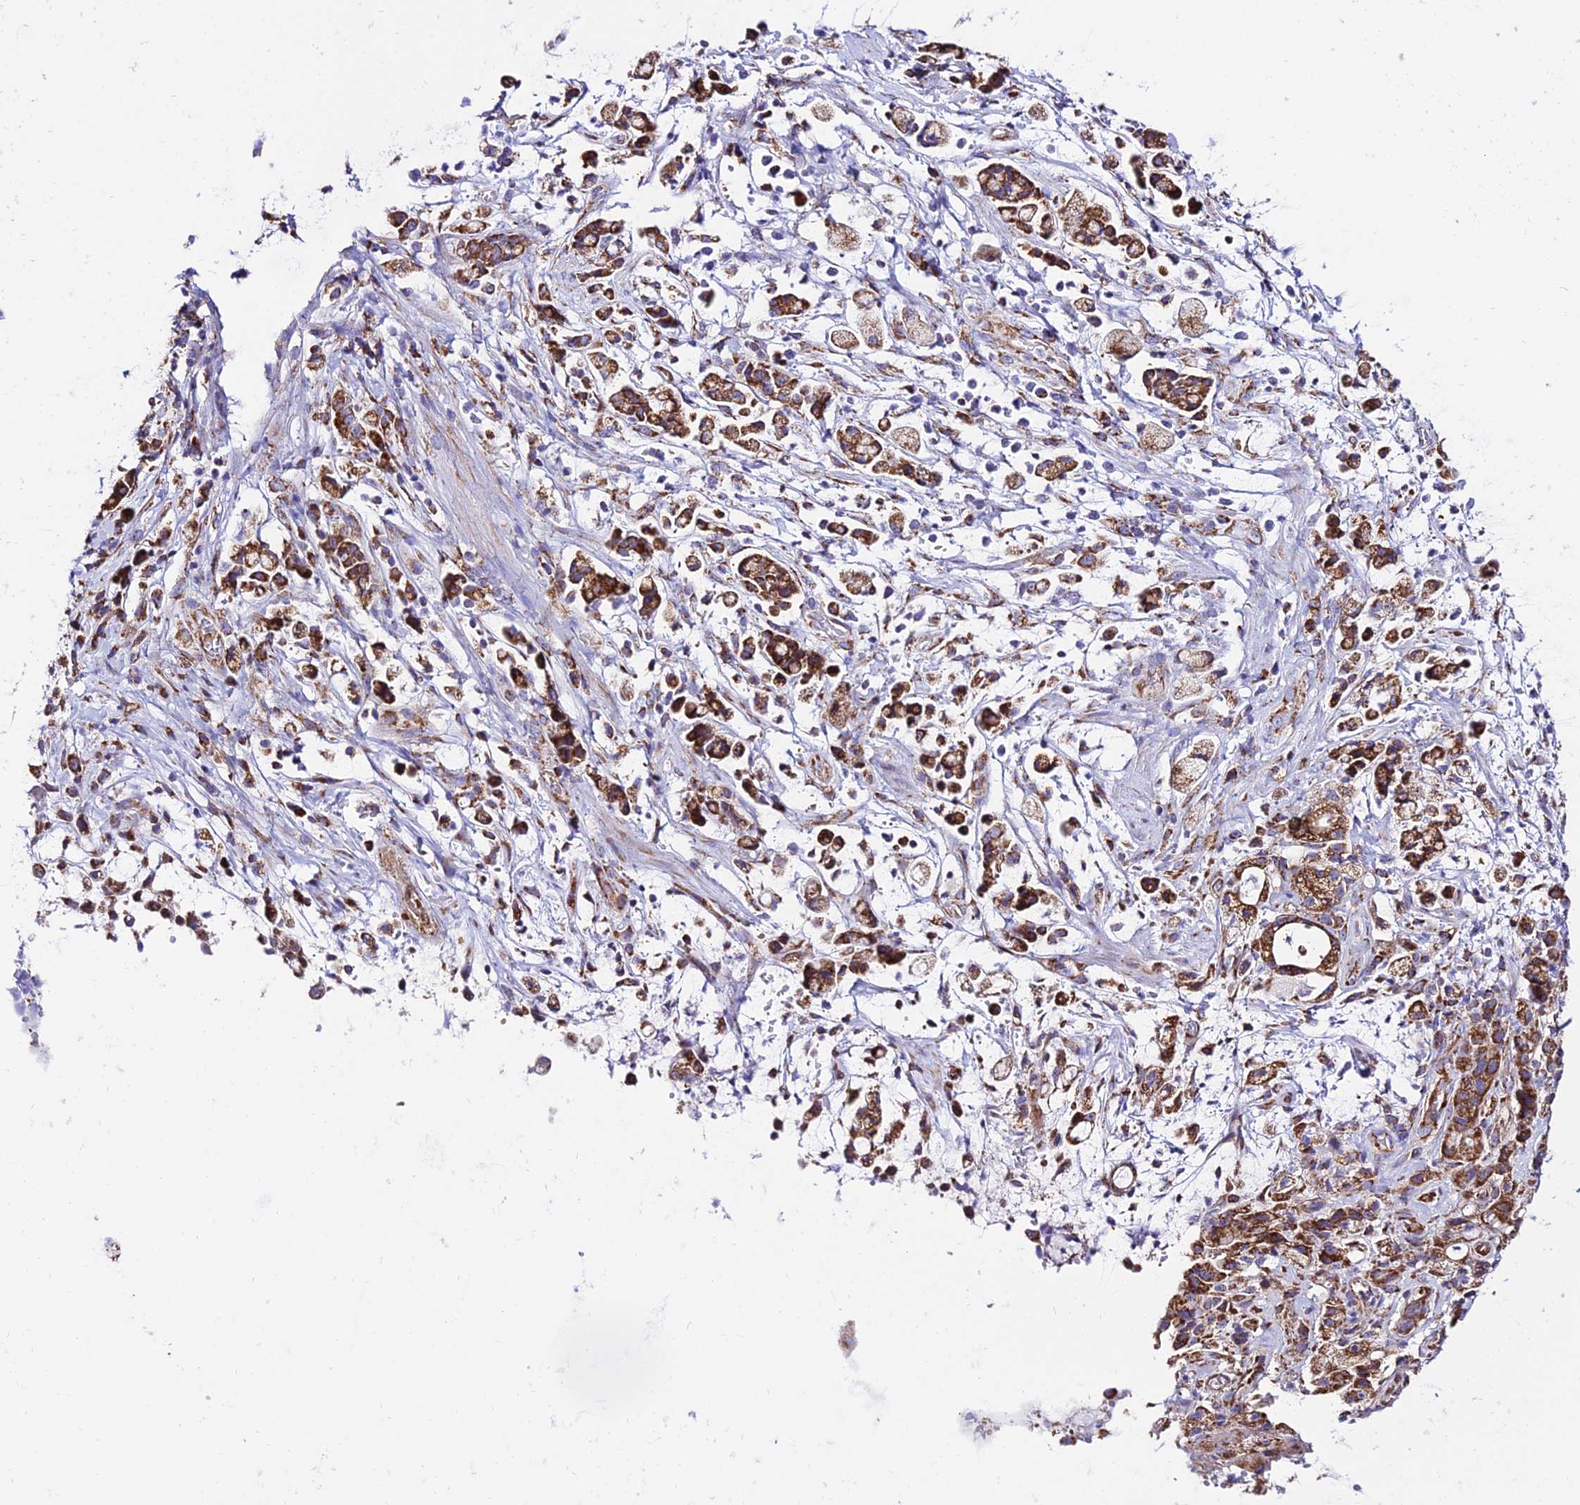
{"staining": {"intensity": "moderate", "quantity": ">75%", "location": "cytoplasmic/membranous"}, "tissue": "stomach cancer", "cell_type": "Tumor cells", "image_type": "cancer", "snomed": [{"axis": "morphology", "description": "Adenocarcinoma, NOS"}, {"axis": "topography", "description": "Stomach"}], "caption": "Immunohistochemical staining of human stomach cancer (adenocarcinoma) demonstrates moderate cytoplasmic/membranous protein positivity in about >75% of tumor cells.", "gene": "OCIAD1", "patient": {"sex": "female", "age": 60}}